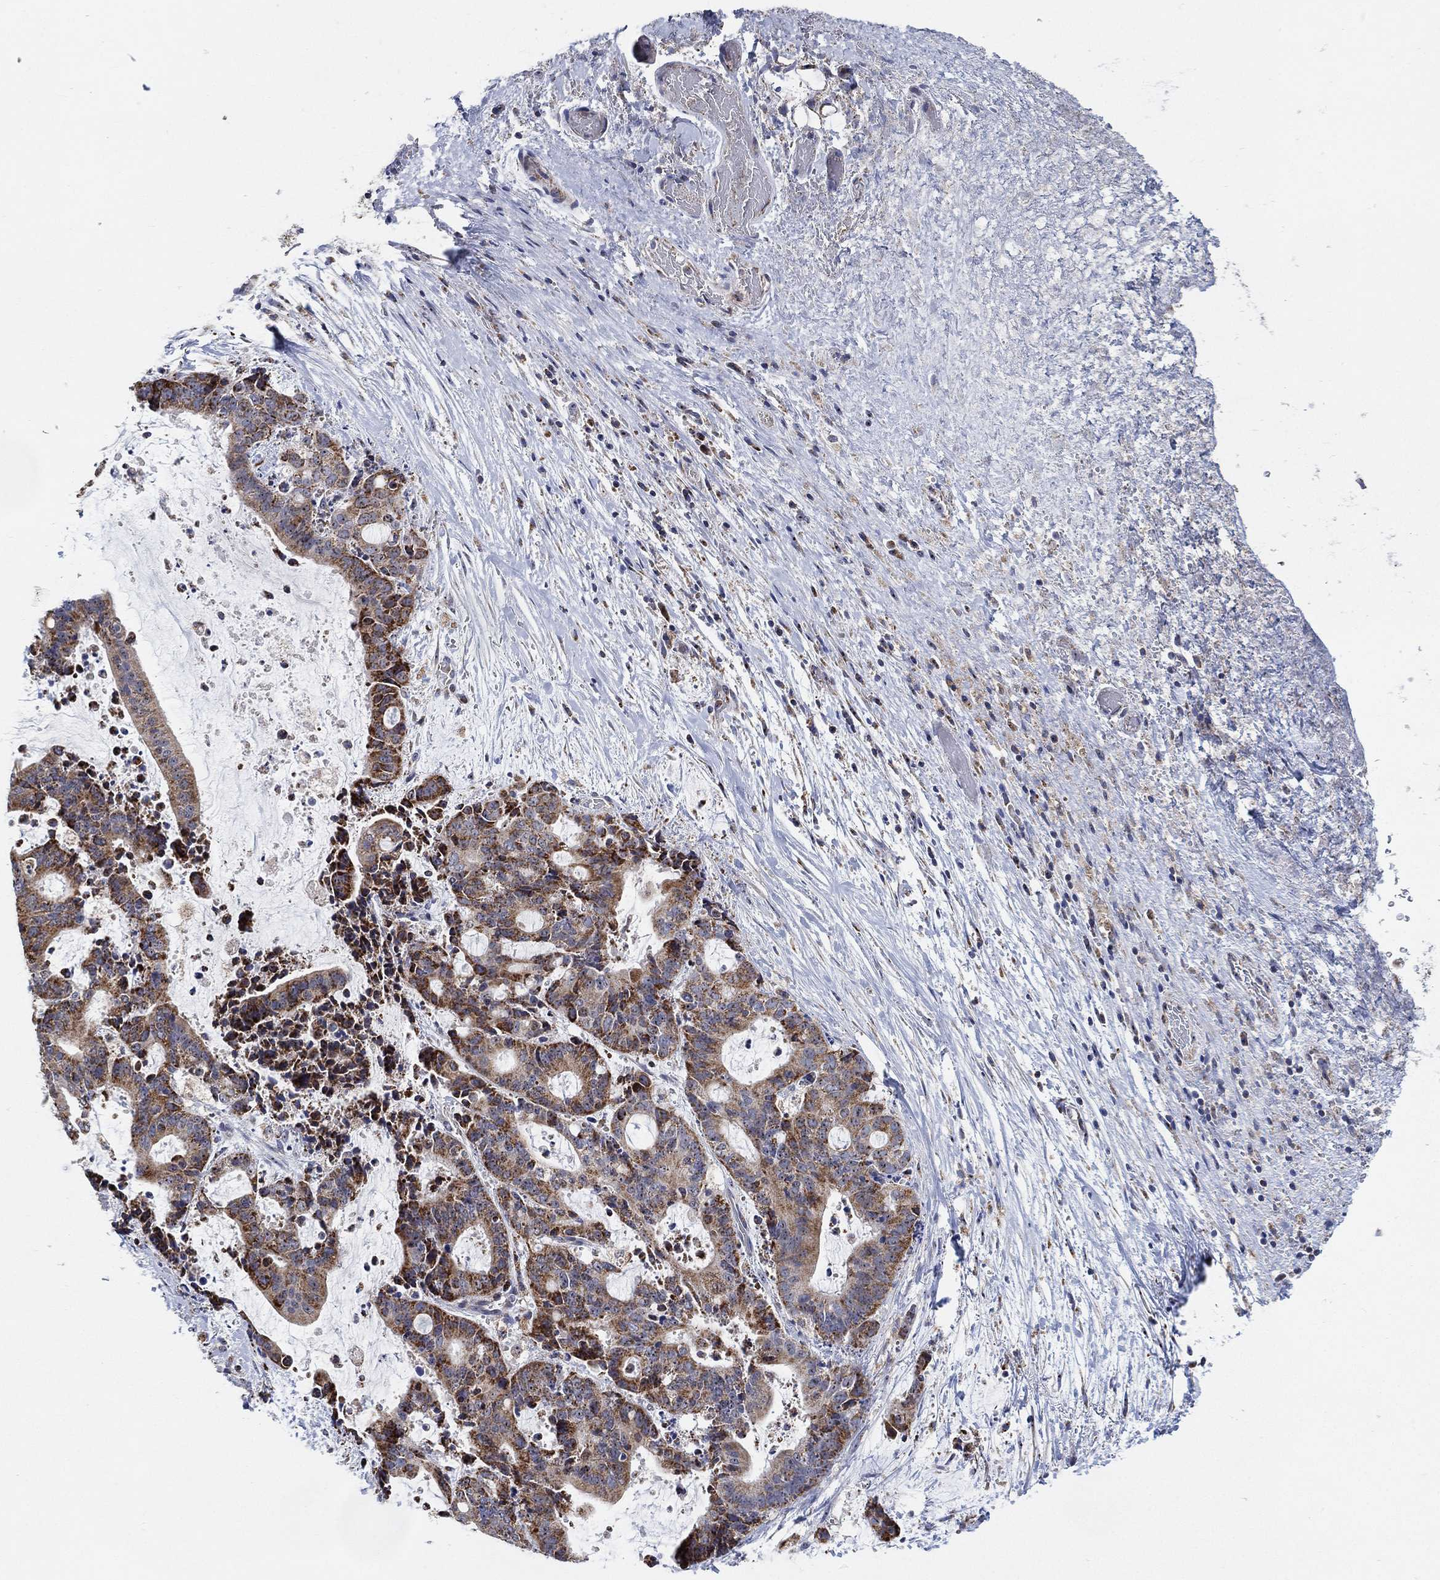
{"staining": {"intensity": "moderate", "quantity": ">75%", "location": "cytoplasmic/membranous"}, "tissue": "liver cancer", "cell_type": "Tumor cells", "image_type": "cancer", "snomed": [{"axis": "morphology", "description": "Cholangiocarcinoma"}, {"axis": "topography", "description": "Liver"}], "caption": "Brown immunohistochemical staining in liver cancer (cholangiocarcinoma) displays moderate cytoplasmic/membranous positivity in about >75% of tumor cells. (DAB IHC with brightfield microscopy, high magnification).", "gene": "GCAT", "patient": {"sex": "female", "age": 73}}